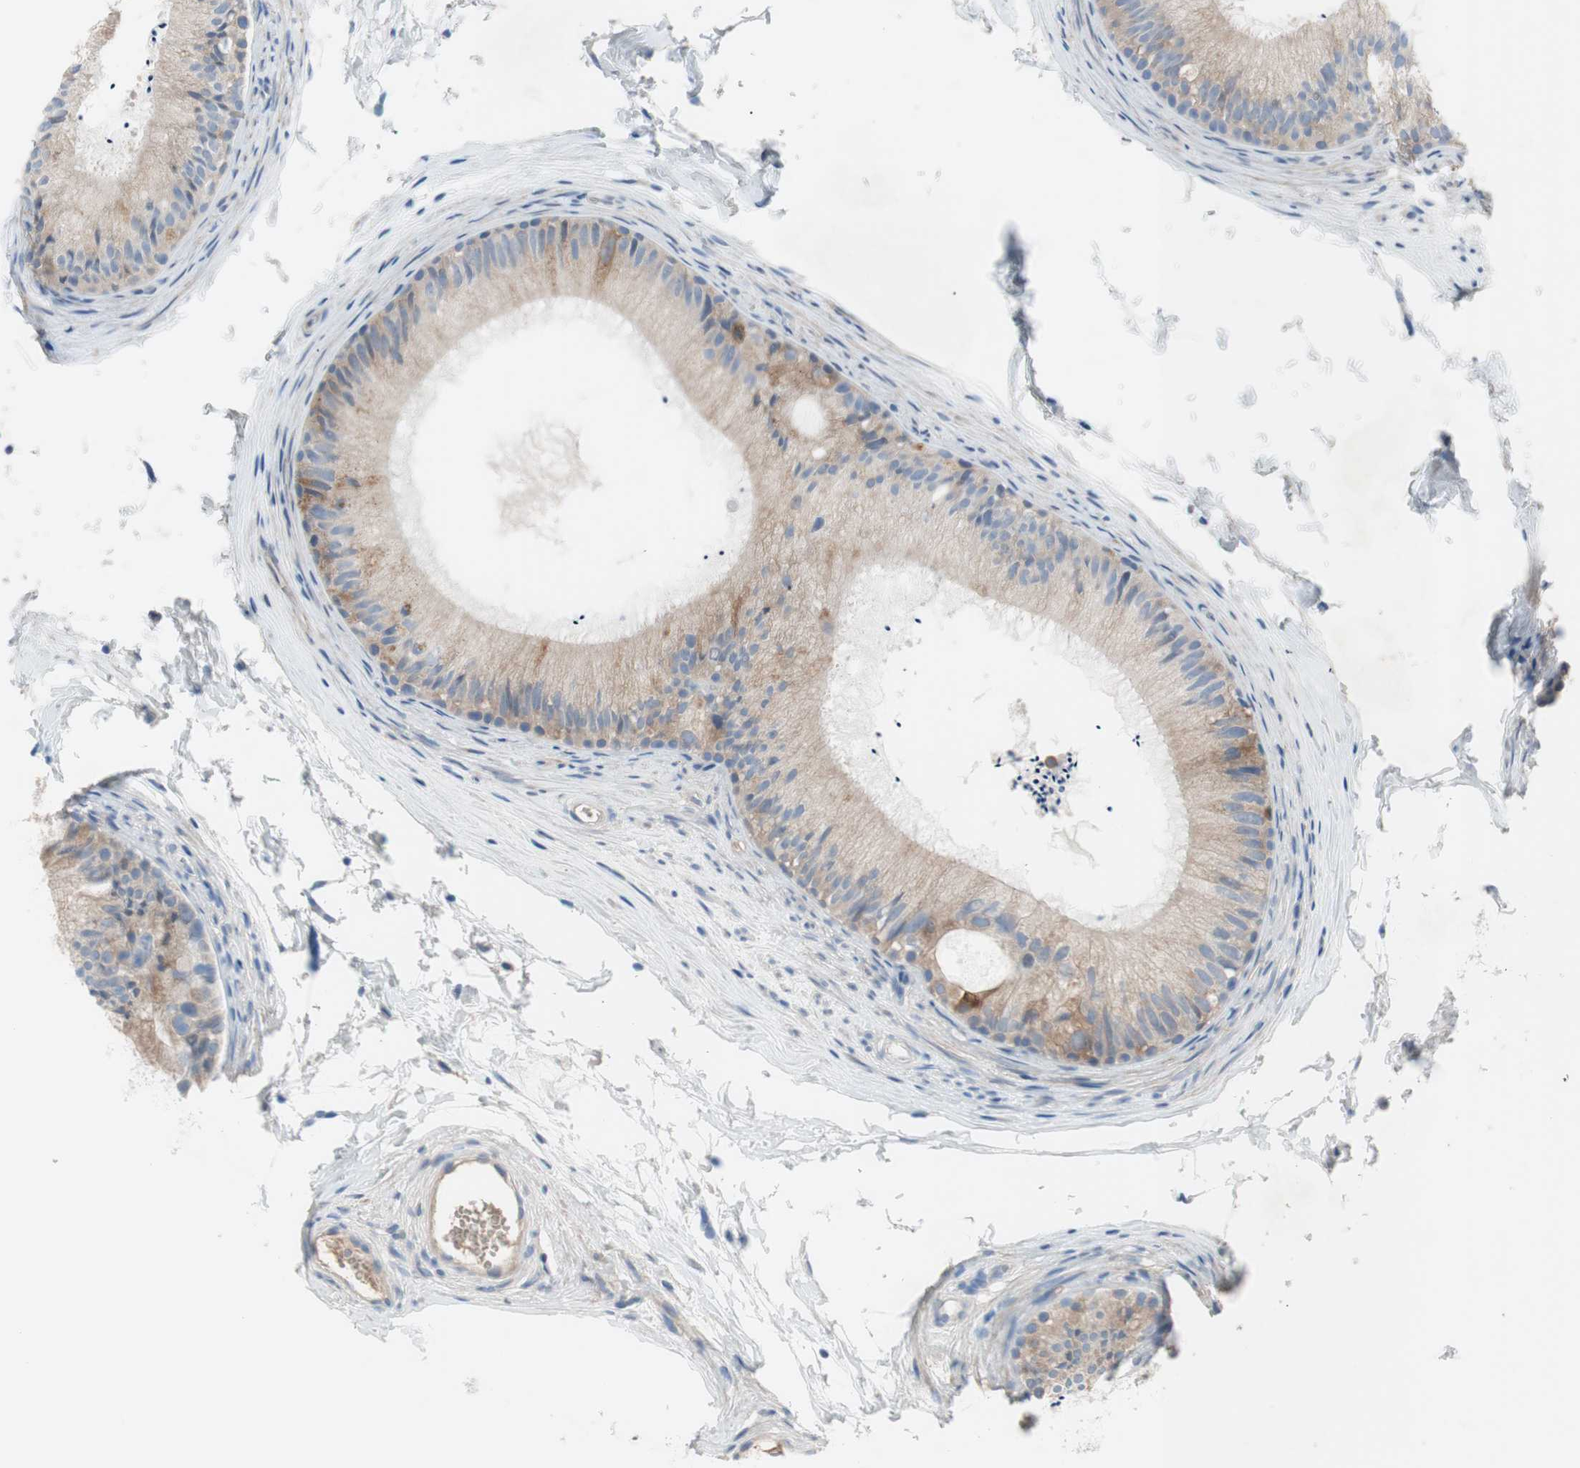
{"staining": {"intensity": "moderate", "quantity": "25%-75%", "location": "cytoplasmic/membranous"}, "tissue": "epididymis", "cell_type": "Glandular cells", "image_type": "normal", "snomed": [{"axis": "morphology", "description": "Normal tissue, NOS"}, {"axis": "topography", "description": "Epididymis"}], "caption": "Protein expression analysis of normal epididymis displays moderate cytoplasmic/membranous staining in about 25%-75% of glandular cells. (DAB IHC, brown staining for protein, blue staining for nuclei).", "gene": "FDFT1", "patient": {"sex": "male", "age": 56}}